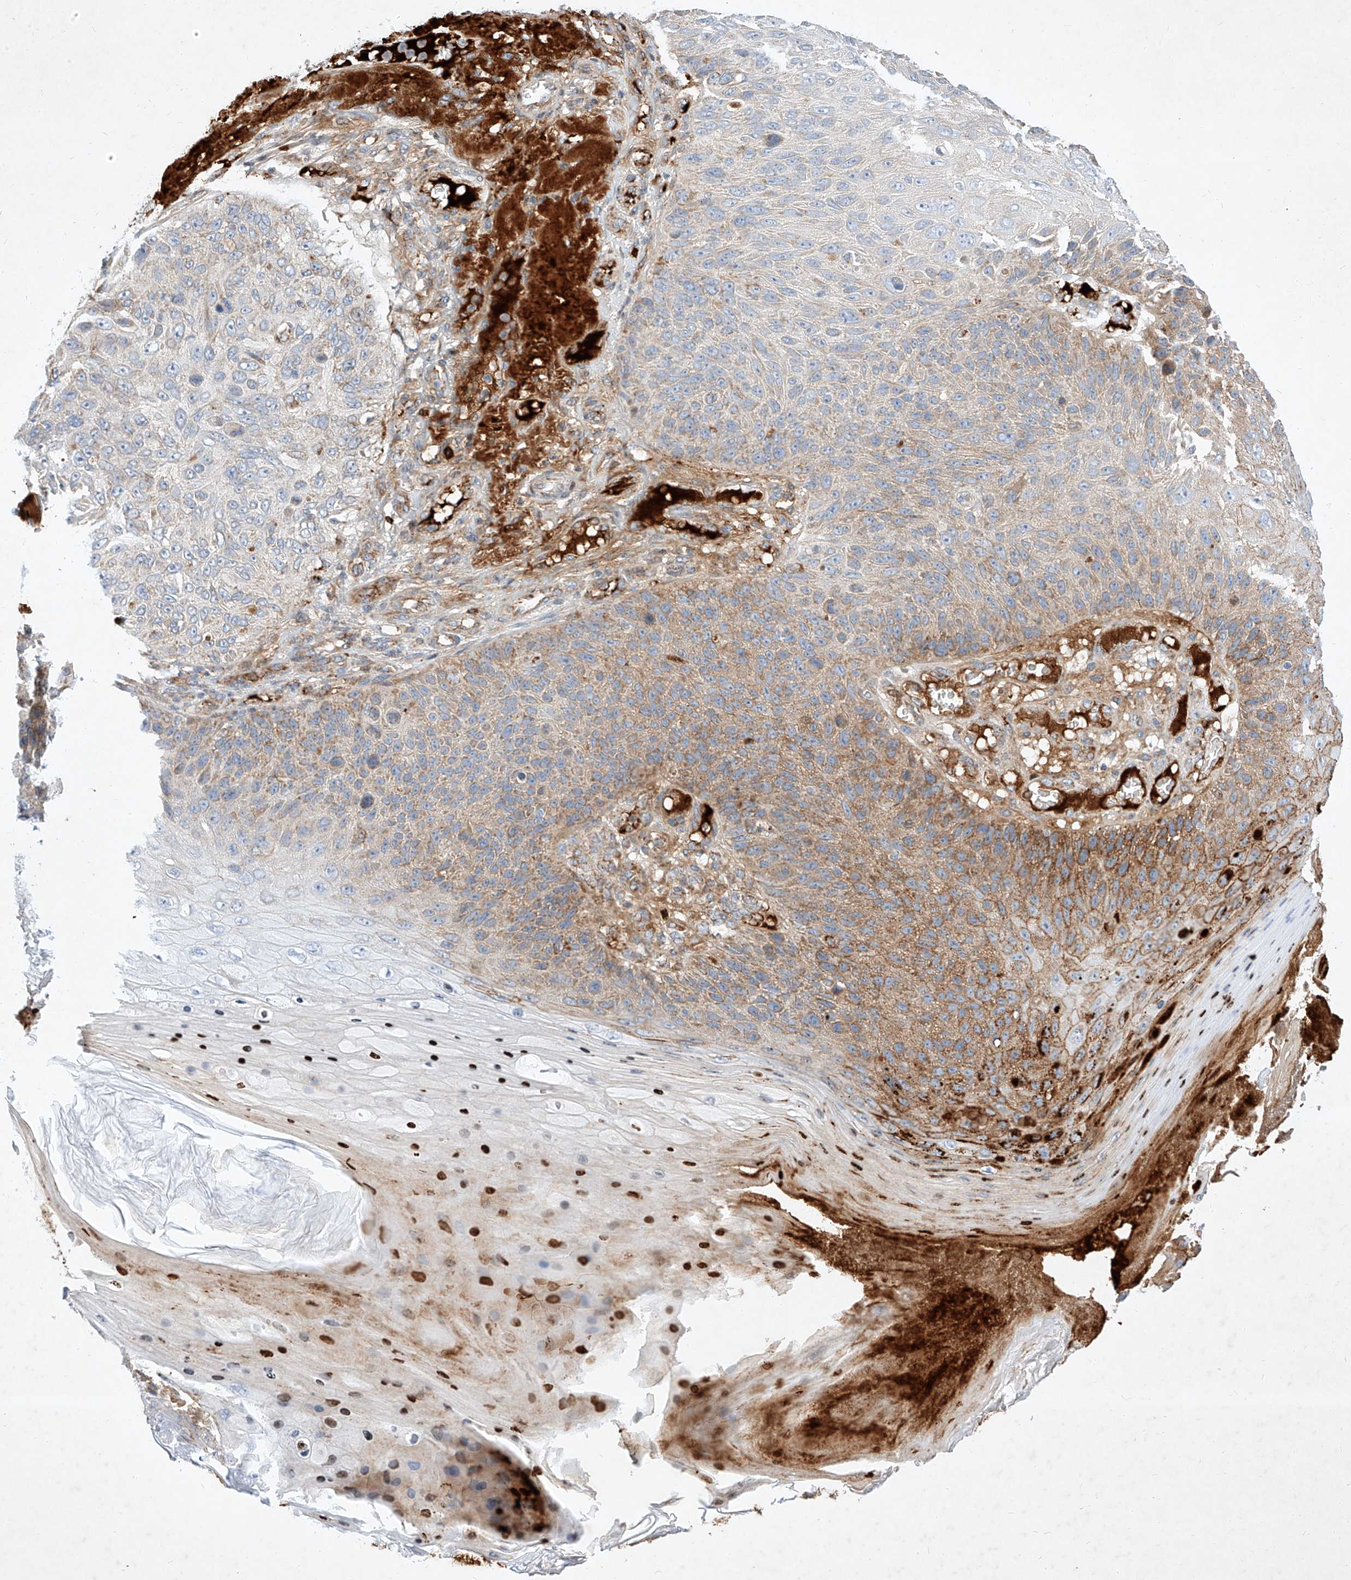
{"staining": {"intensity": "moderate", "quantity": "25%-75%", "location": "cytoplasmic/membranous,nuclear"}, "tissue": "skin cancer", "cell_type": "Tumor cells", "image_type": "cancer", "snomed": [{"axis": "morphology", "description": "Squamous cell carcinoma, NOS"}, {"axis": "topography", "description": "Skin"}], "caption": "Immunohistochemical staining of skin squamous cell carcinoma reveals medium levels of moderate cytoplasmic/membranous and nuclear protein expression in about 25%-75% of tumor cells.", "gene": "OSGEPL1", "patient": {"sex": "female", "age": 88}}